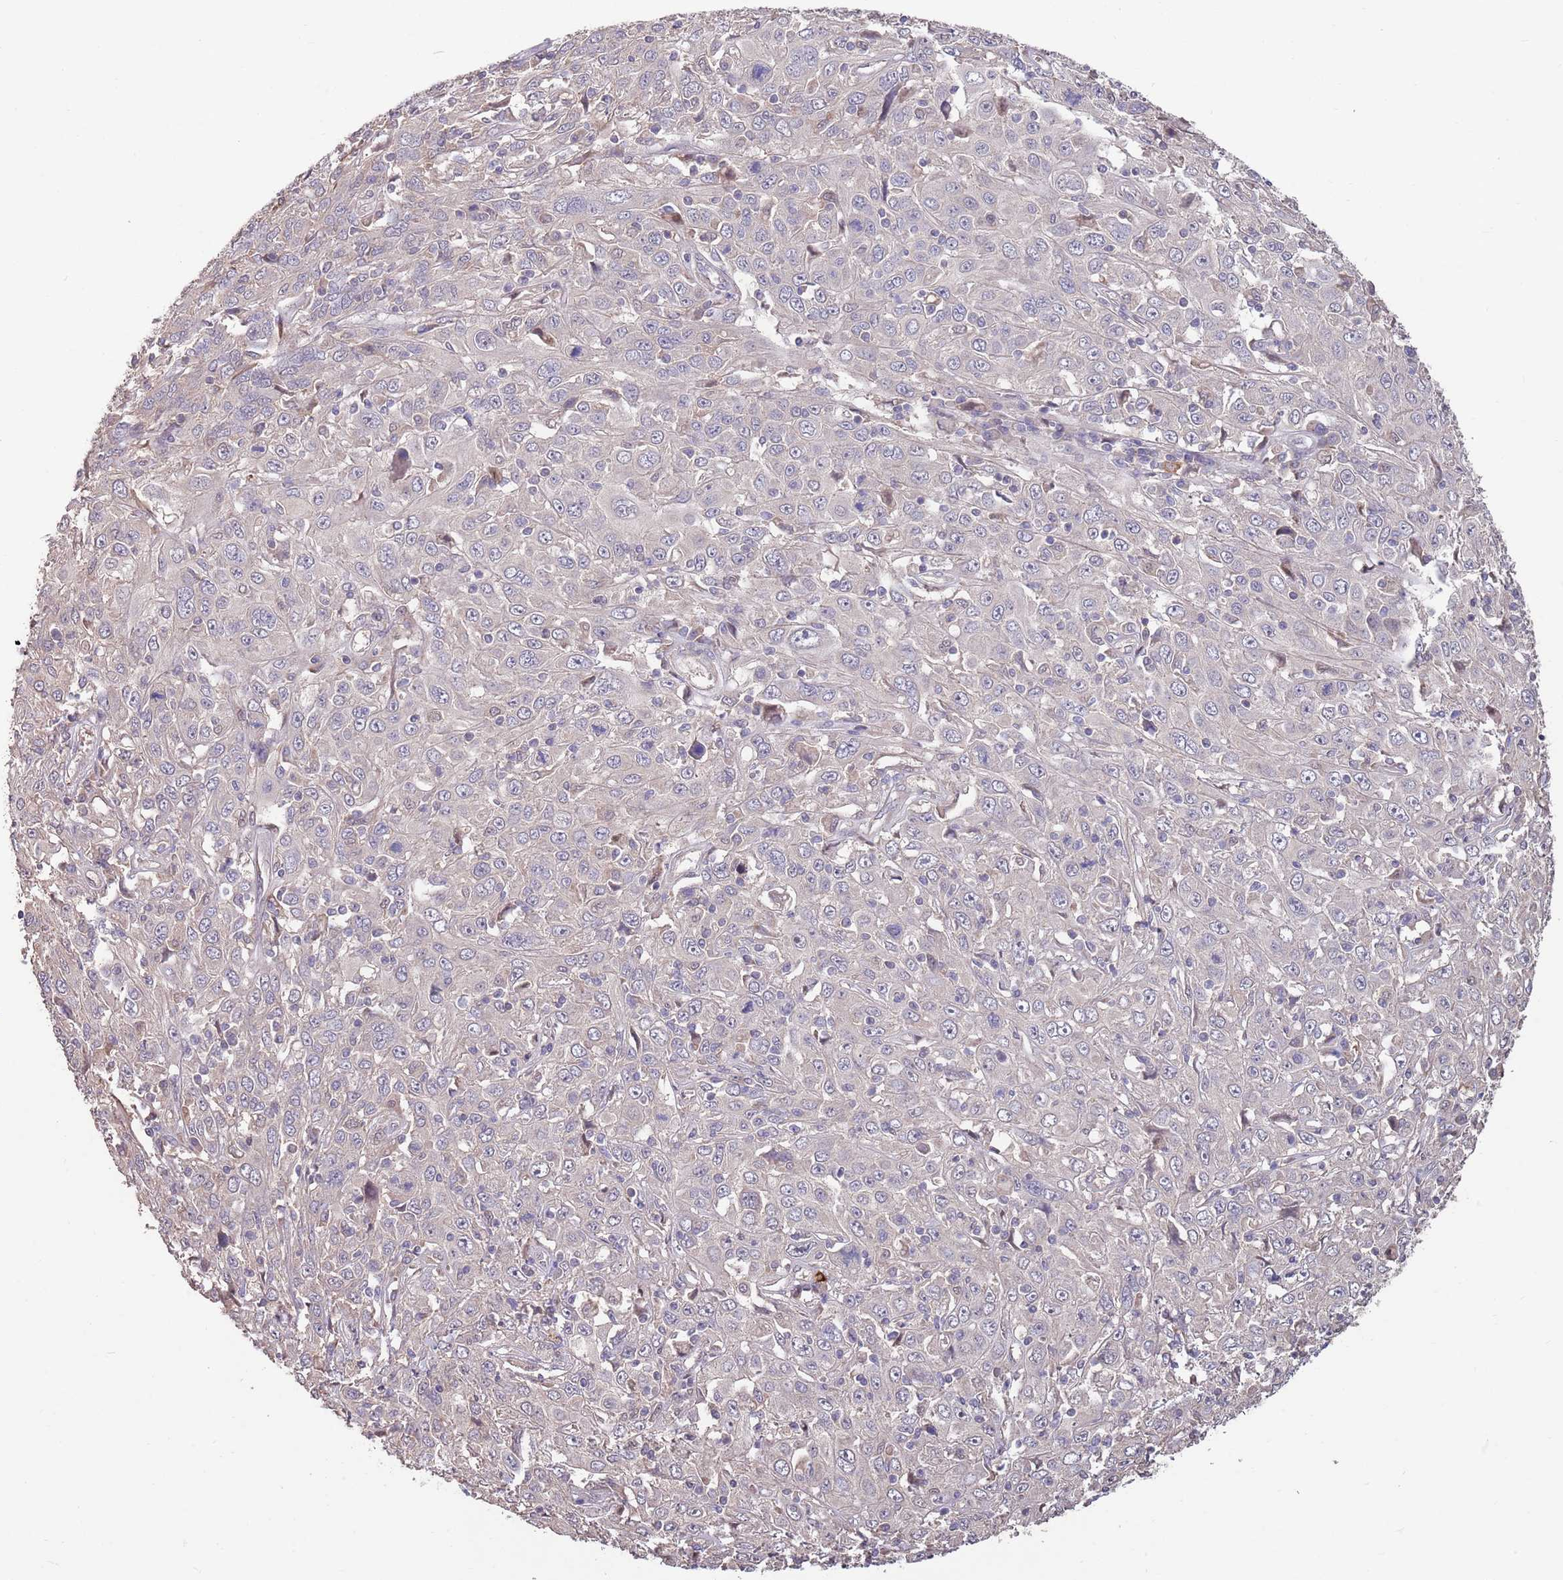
{"staining": {"intensity": "negative", "quantity": "none", "location": "none"}, "tissue": "cervical cancer", "cell_type": "Tumor cells", "image_type": "cancer", "snomed": [{"axis": "morphology", "description": "Squamous cell carcinoma, NOS"}, {"axis": "topography", "description": "Cervix"}], "caption": "Photomicrograph shows no significant protein positivity in tumor cells of cervical cancer.", "gene": "MARVELD2", "patient": {"sex": "female", "age": 46}}